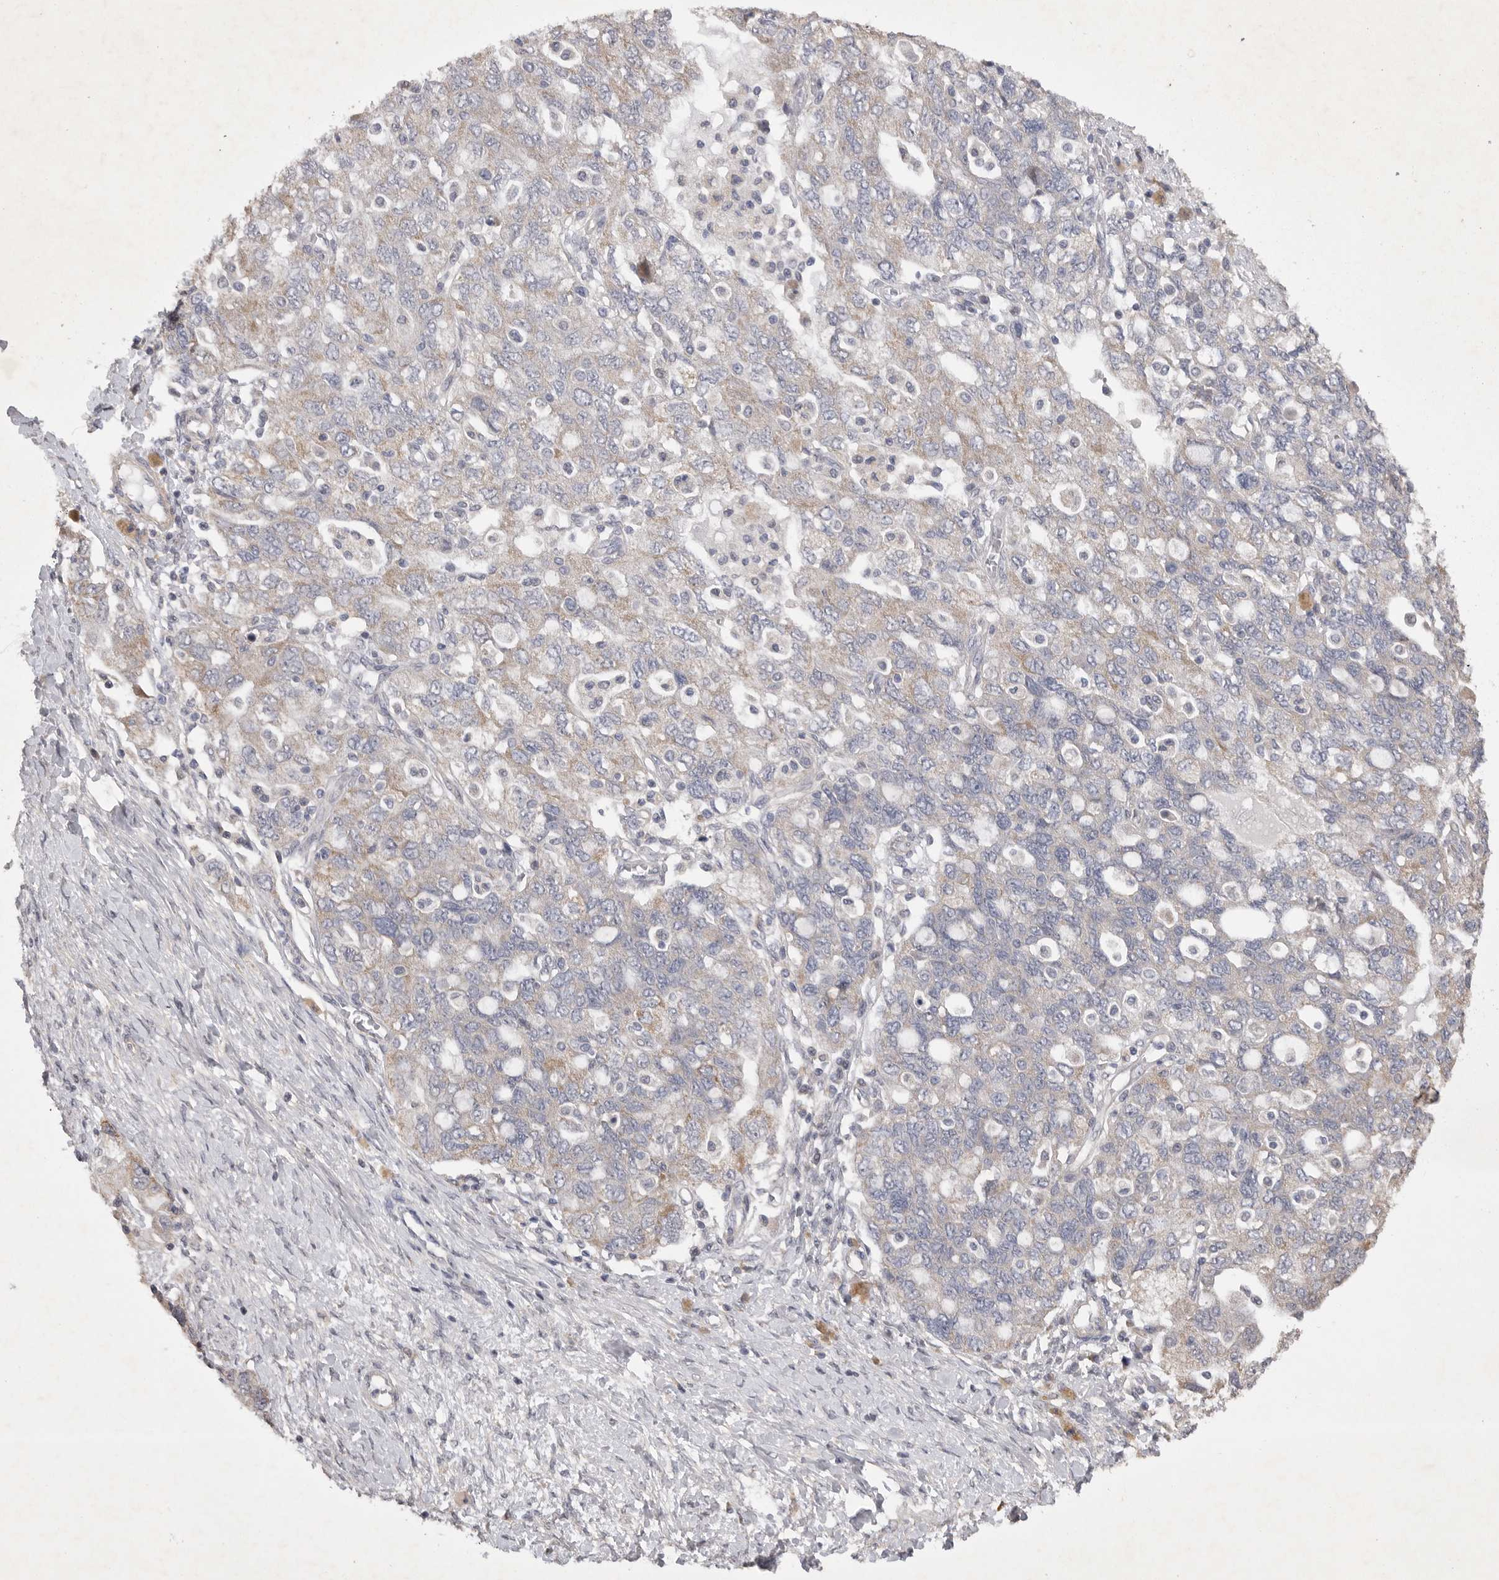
{"staining": {"intensity": "moderate", "quantity": "25%-75%", "location": "cytoplasmic/membranous"}, "tissue": "ovarian cancer", "cell_type": "Tumor cells", "image_type": "cancer", "snomed": [{"axis": "morphology", "description": "Carcinoma, NOS"}, {"axis": "morphology", "description": "Cystadenocarcinoma, serous, NOS"}, {"axis": "topography", "description": "Ovary"}], "caption": "Immunohistochemical staining of ovarian cancer (serous cystadenocarcinoma) reveals moderate cytoplasmic/membranous protein staining in approximately 25%-75% of tumor cells.", "gene": "EDEM3", "patient": {"sex": "female", "age": 69}}